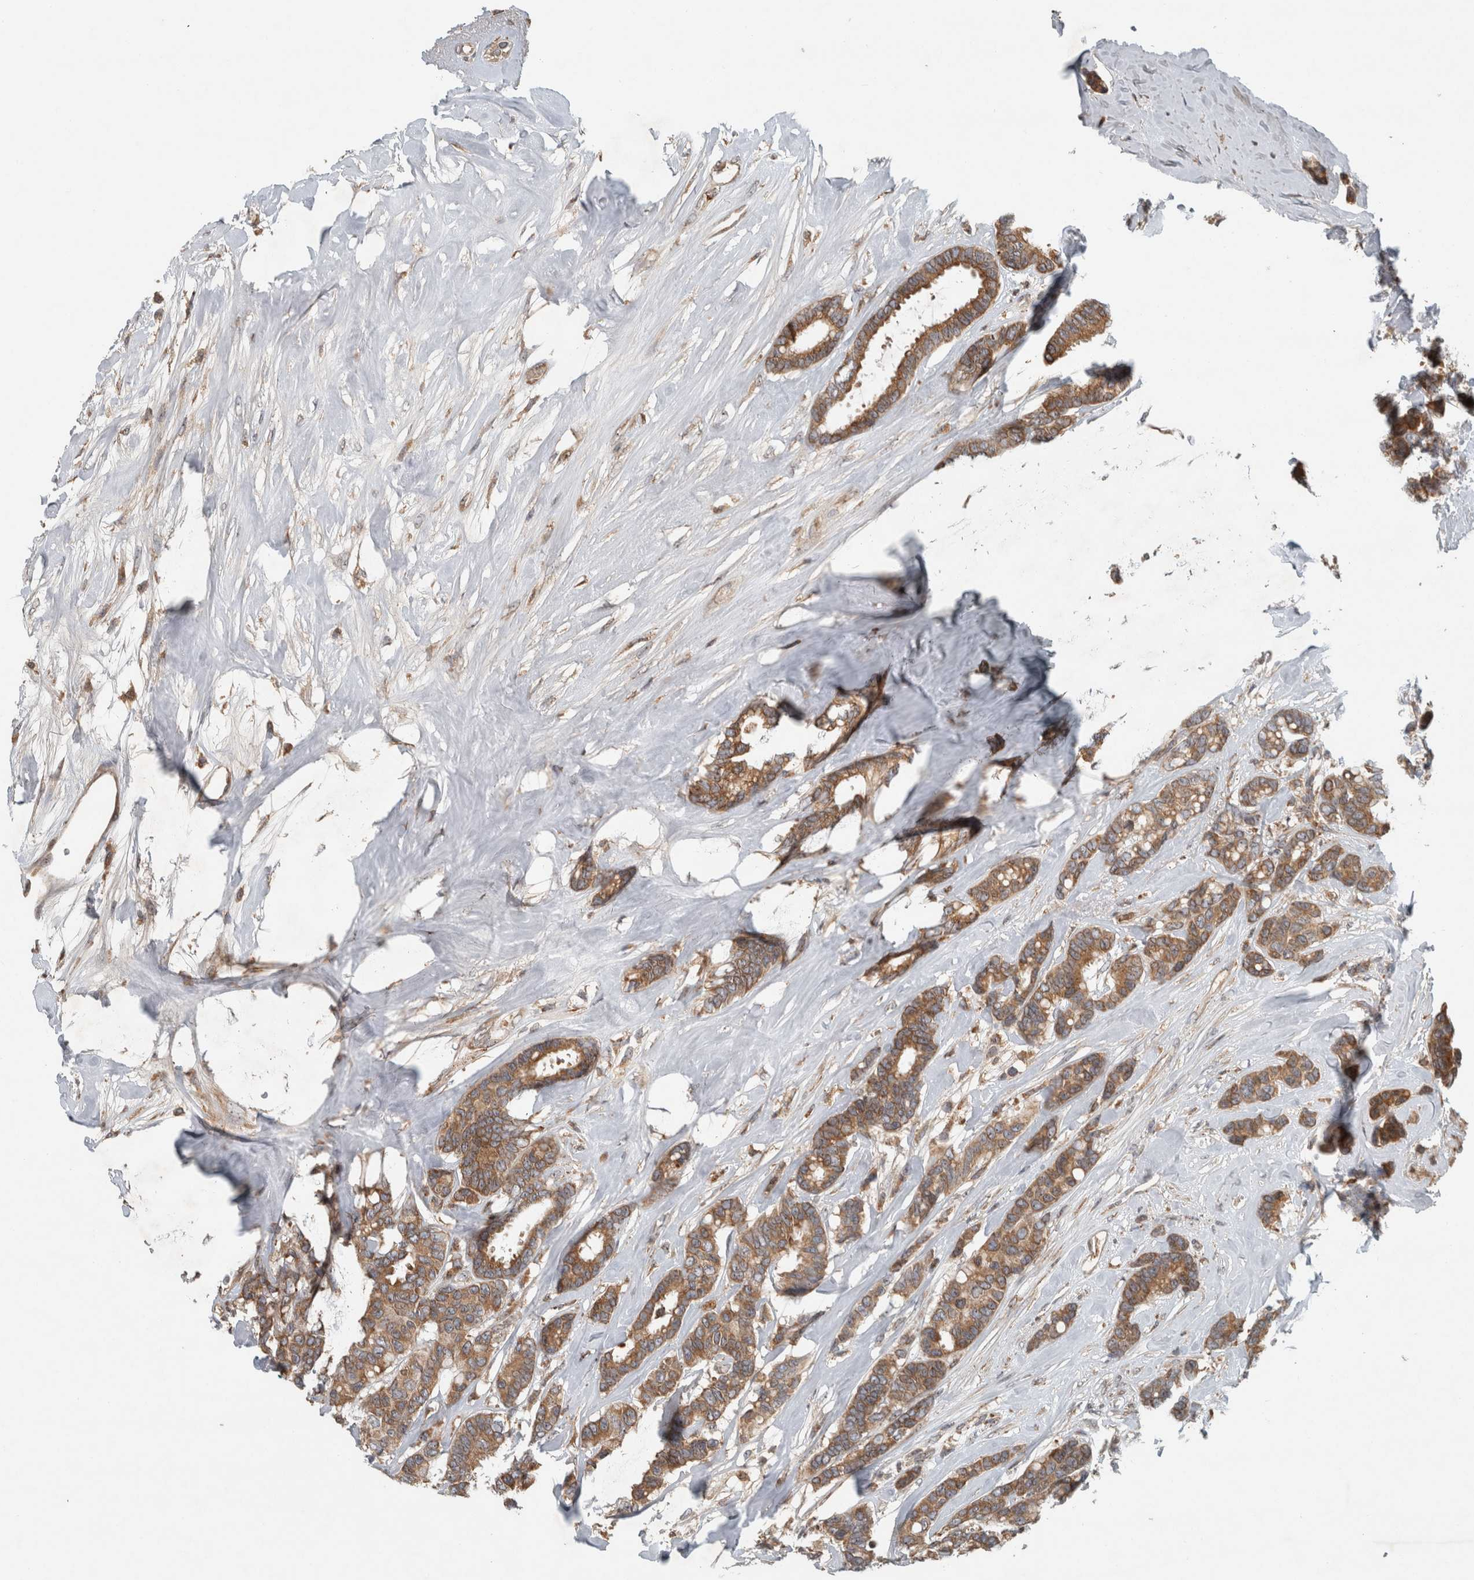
{"staining": {"intensity": "moderate", "quantity": ">75%", "location": "cytoplasmic/membranous"}, "tissue": "breast cancer", "cell_type": "Tumor cells", "image_type": "cancer", "snomed": [{"axis": "morphology", "description": "Duct carcinoma"}, {"axis": "topography", "description": "Breast"}], "caption": "Breast cancer (intraductal carcinoma) tissue exhibits moderate cytoplasmic/membranous expression in about >75% of tumor cells, visualized by immunohistochemistry.", "gene": "GPR137B", "patient": {"sex": "female", "age": 87}}